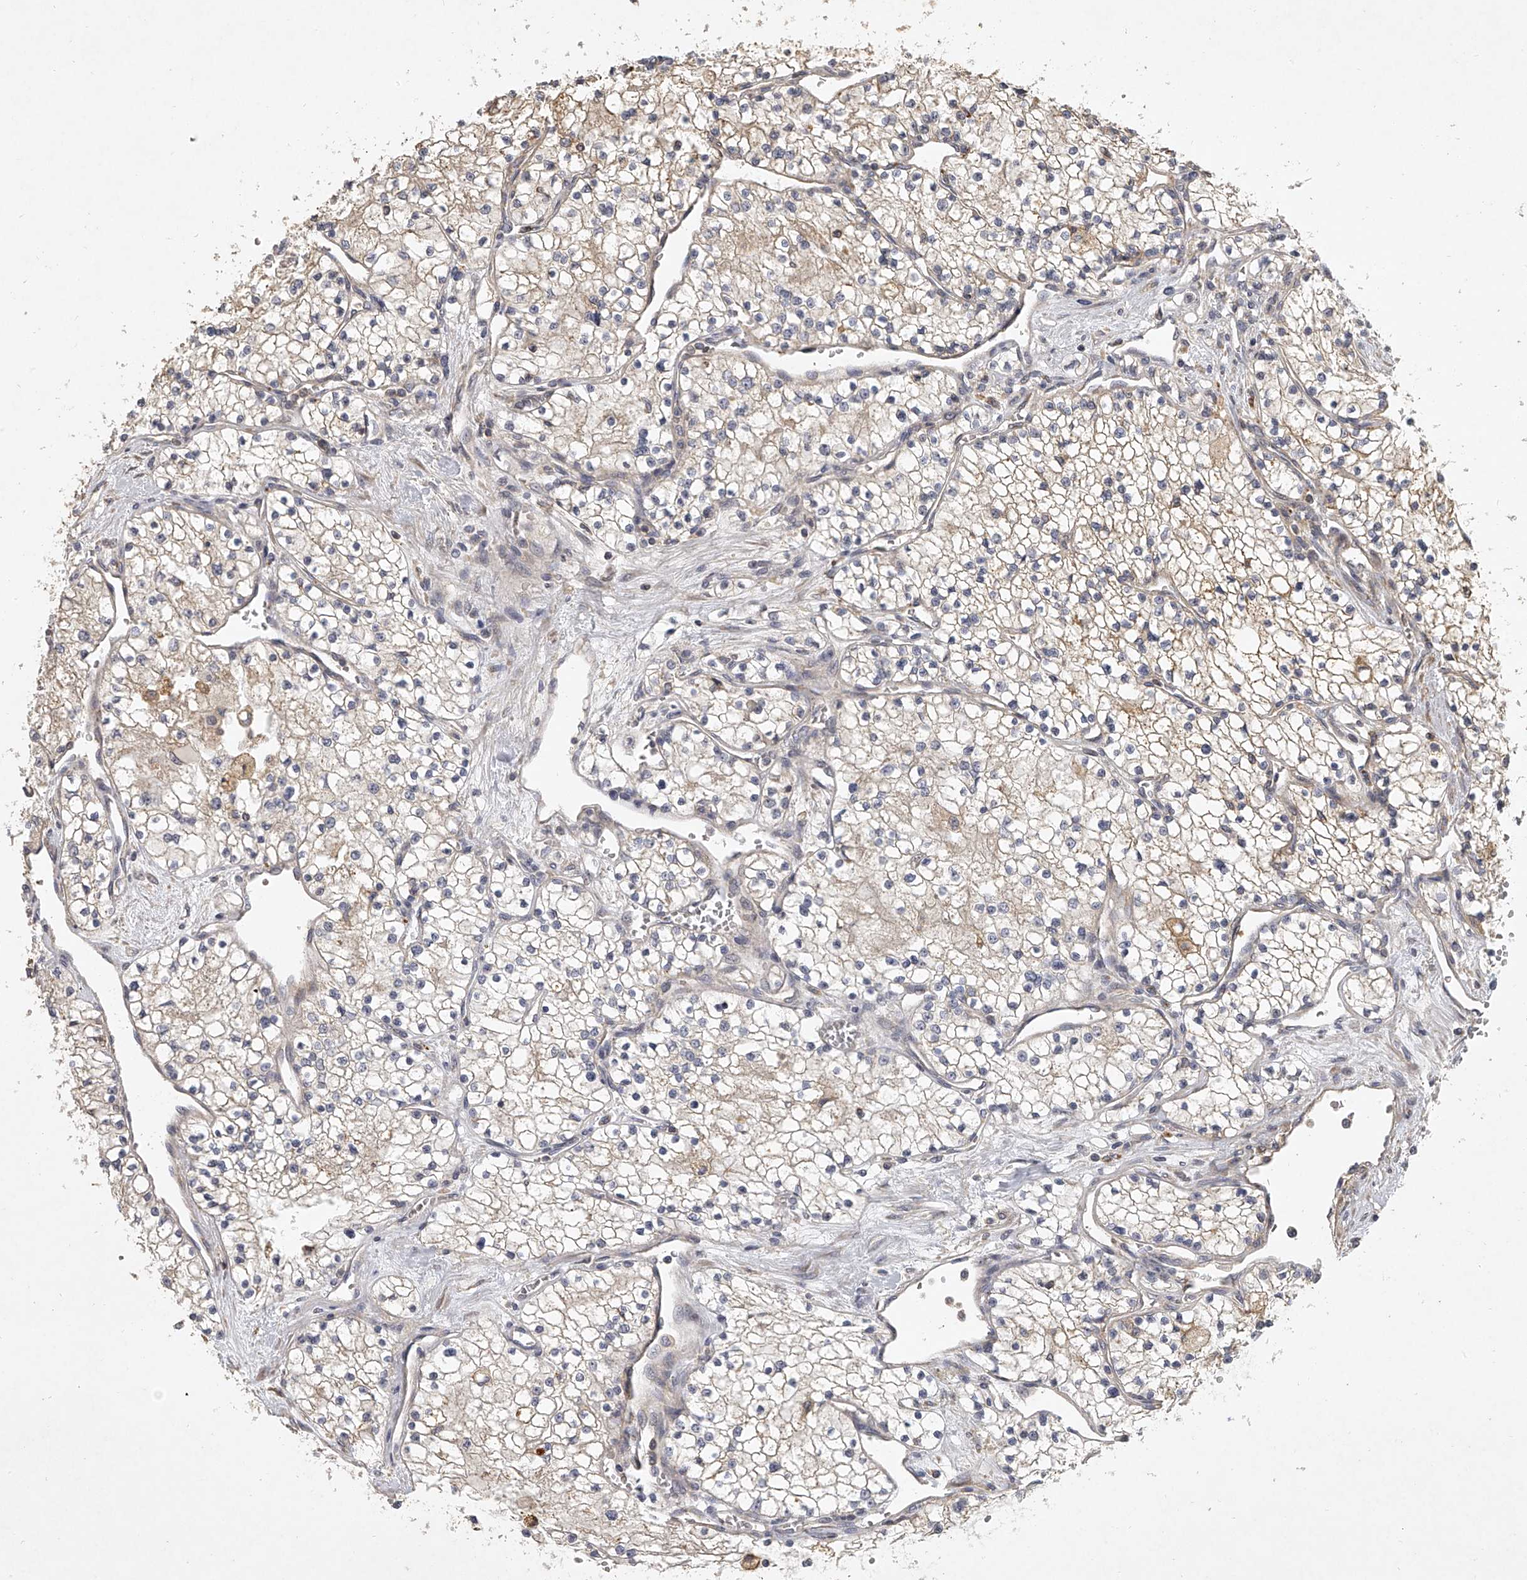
{"staining": {"intensity": "weak", "quantity": "25%-75%", "location": "cytoplasmic/membranous"}, "tissue": "renal cancer", "cell_type": "Tumor cells", "image_type": "cancer", "snomed": [{"axis": "morphology", "description": "Normal tissue, NOS"}, {"axis": "morphology", "description": "Adenocarcinoma, NOS"}, {"axis": "topography", "description": "Kidney"}], "caption": "The immunohistochemical stain highlights weak cytoplasmic/membranous positivity in tumor cells of renal adenocarcinoma tissue.", "gene": "DOCK9", "patient": {"sex": "male", "age": 68}}